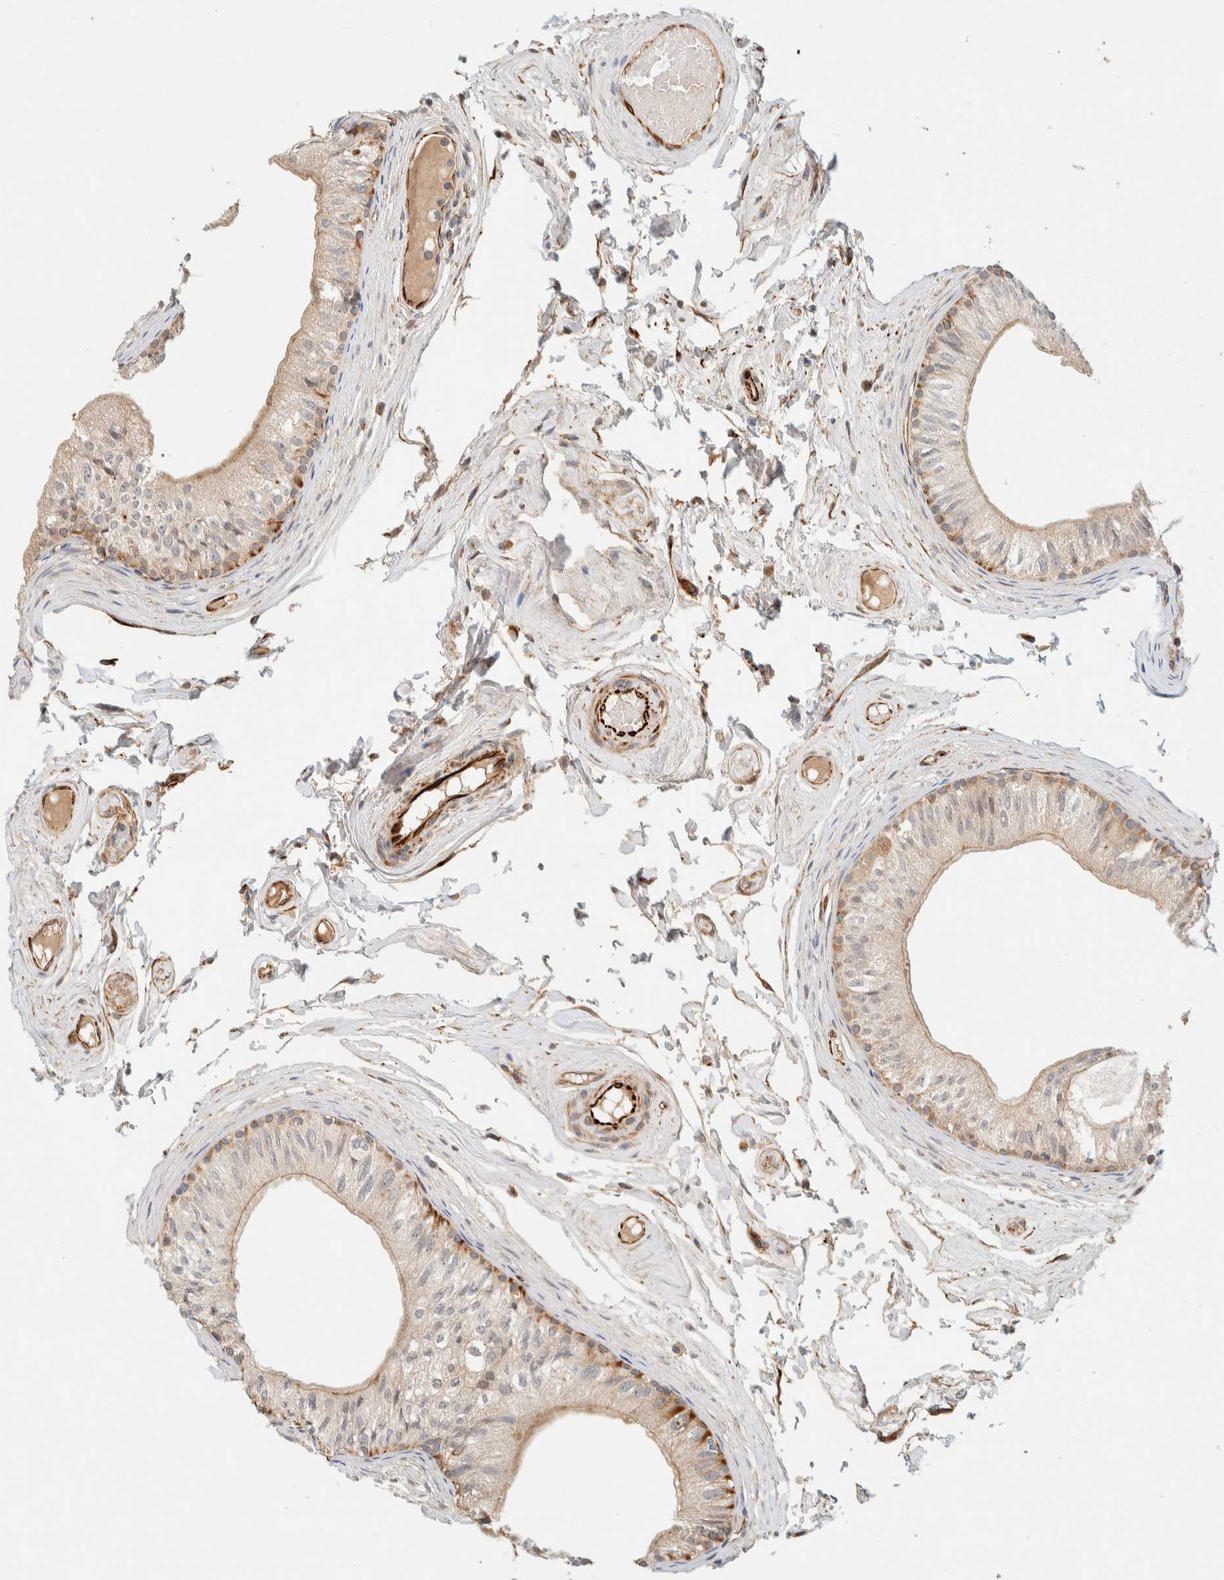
{"staining": {"intensity": "moderate", "quantity": ">75%", "location": "cytoplasmic/membranous"}, "tissue": "epididymis", "cell_type": "Glandular cells", "image_type": "normal", "snomed": [{"axis": "morphology", "description": "Normal tissue, NOS"}, {"axis": "topography", "description": "Epididymis"}], "caption": "Immunohistochemical staining of benign human epididymis demonstrates moderate cytoplasmic/membranous protein staining in approximately >75% of glandular cells.", "gene": "FAT1", "patient": {"sex": "male", "age": 79}}